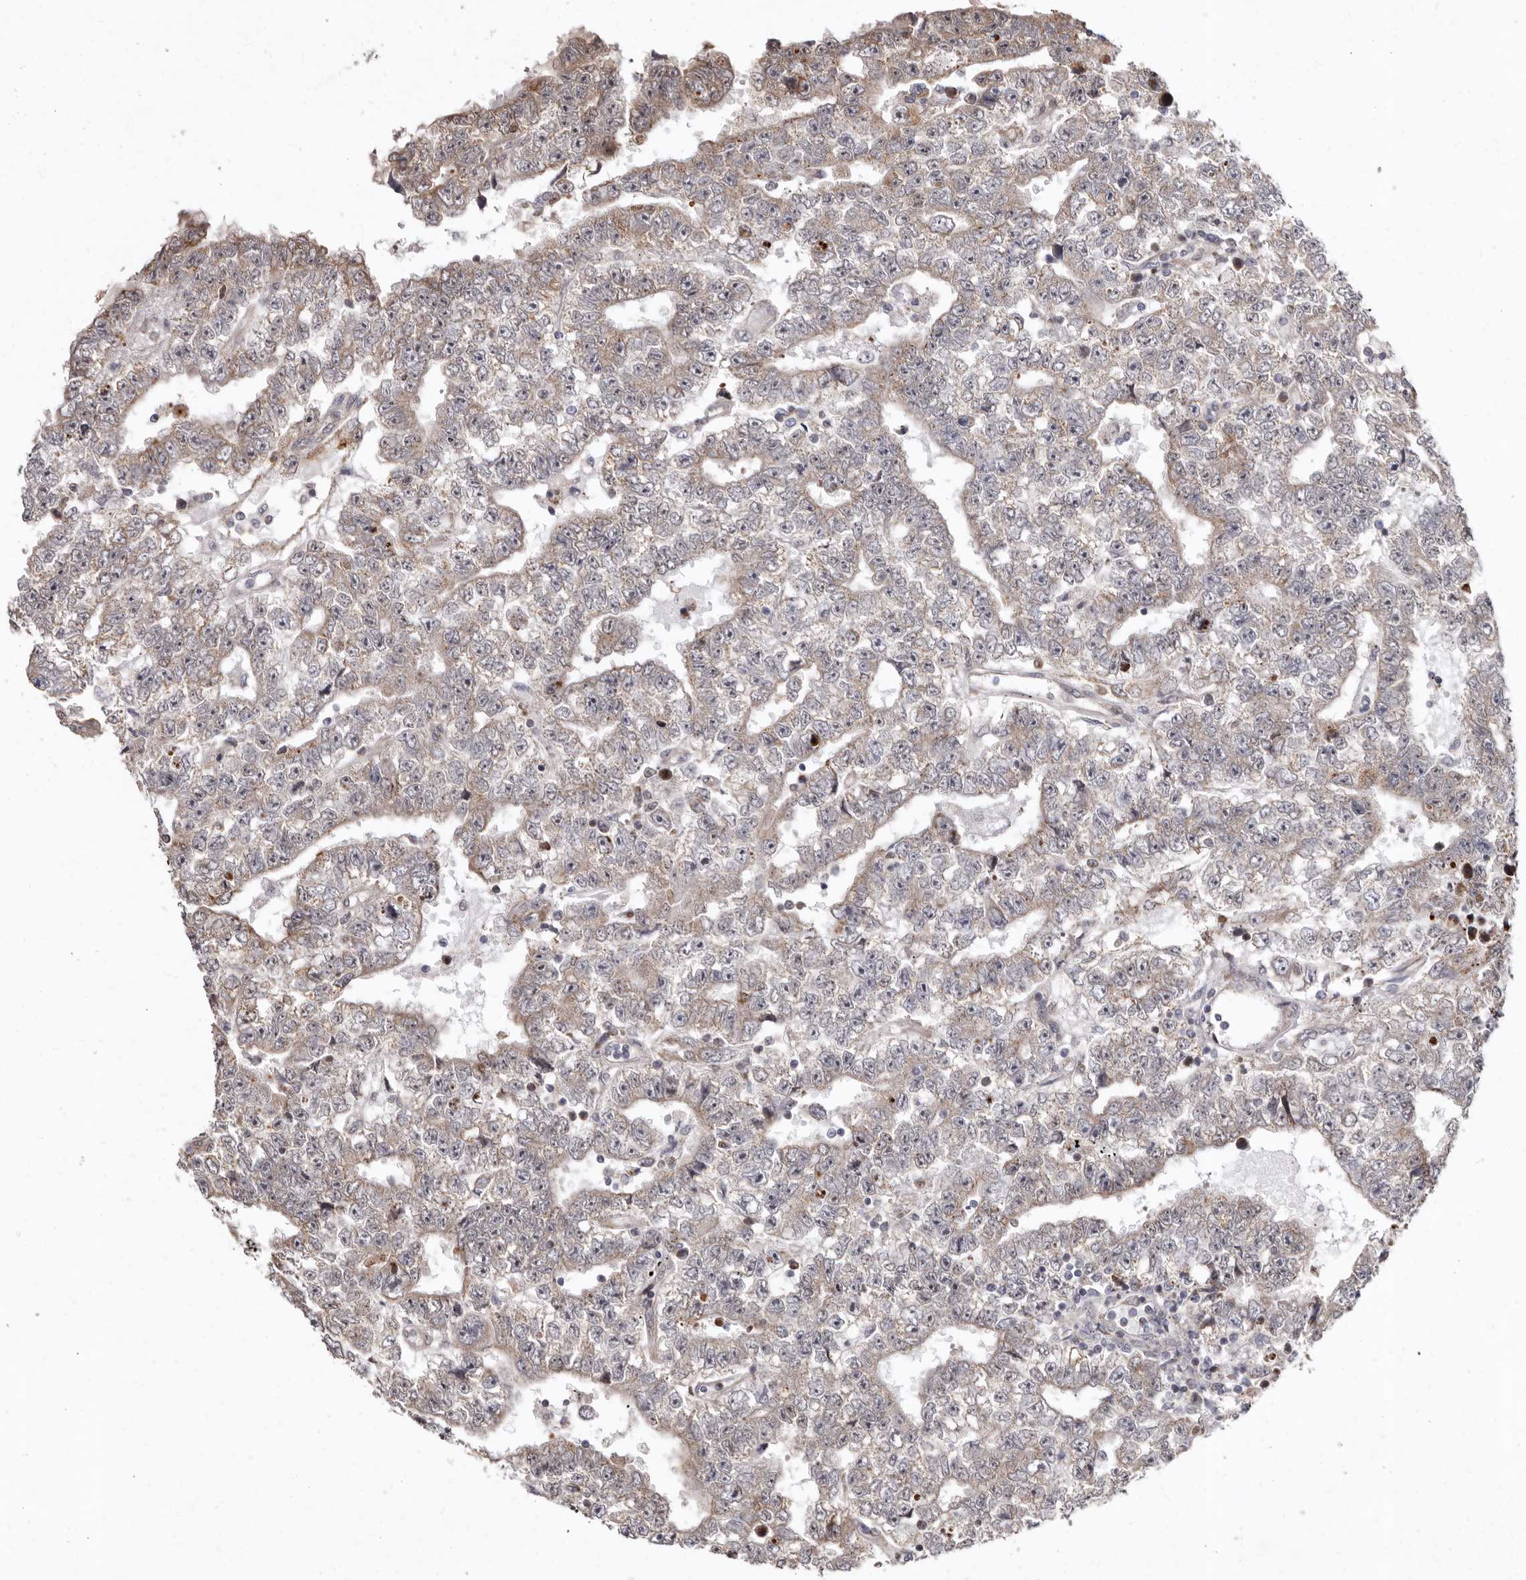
{"staining": {"intensity": "weak", "quantity": "<25%", "location": "cytoplasmic/membranous"}, "tissue": "testis cancer", "cell_type": "Tumor cells", "image_type": "cancer", "snomed": [{"axis": "morphology", "description": "Carcinoma, Embryonal, NOS"}, {"axis": "topography", "description": "Testis"}], "caption": "The image displays no staining of tumor cells in testis cancer.", "gene": "SMC4", "patient": {"sex": "male", "age": 25}}